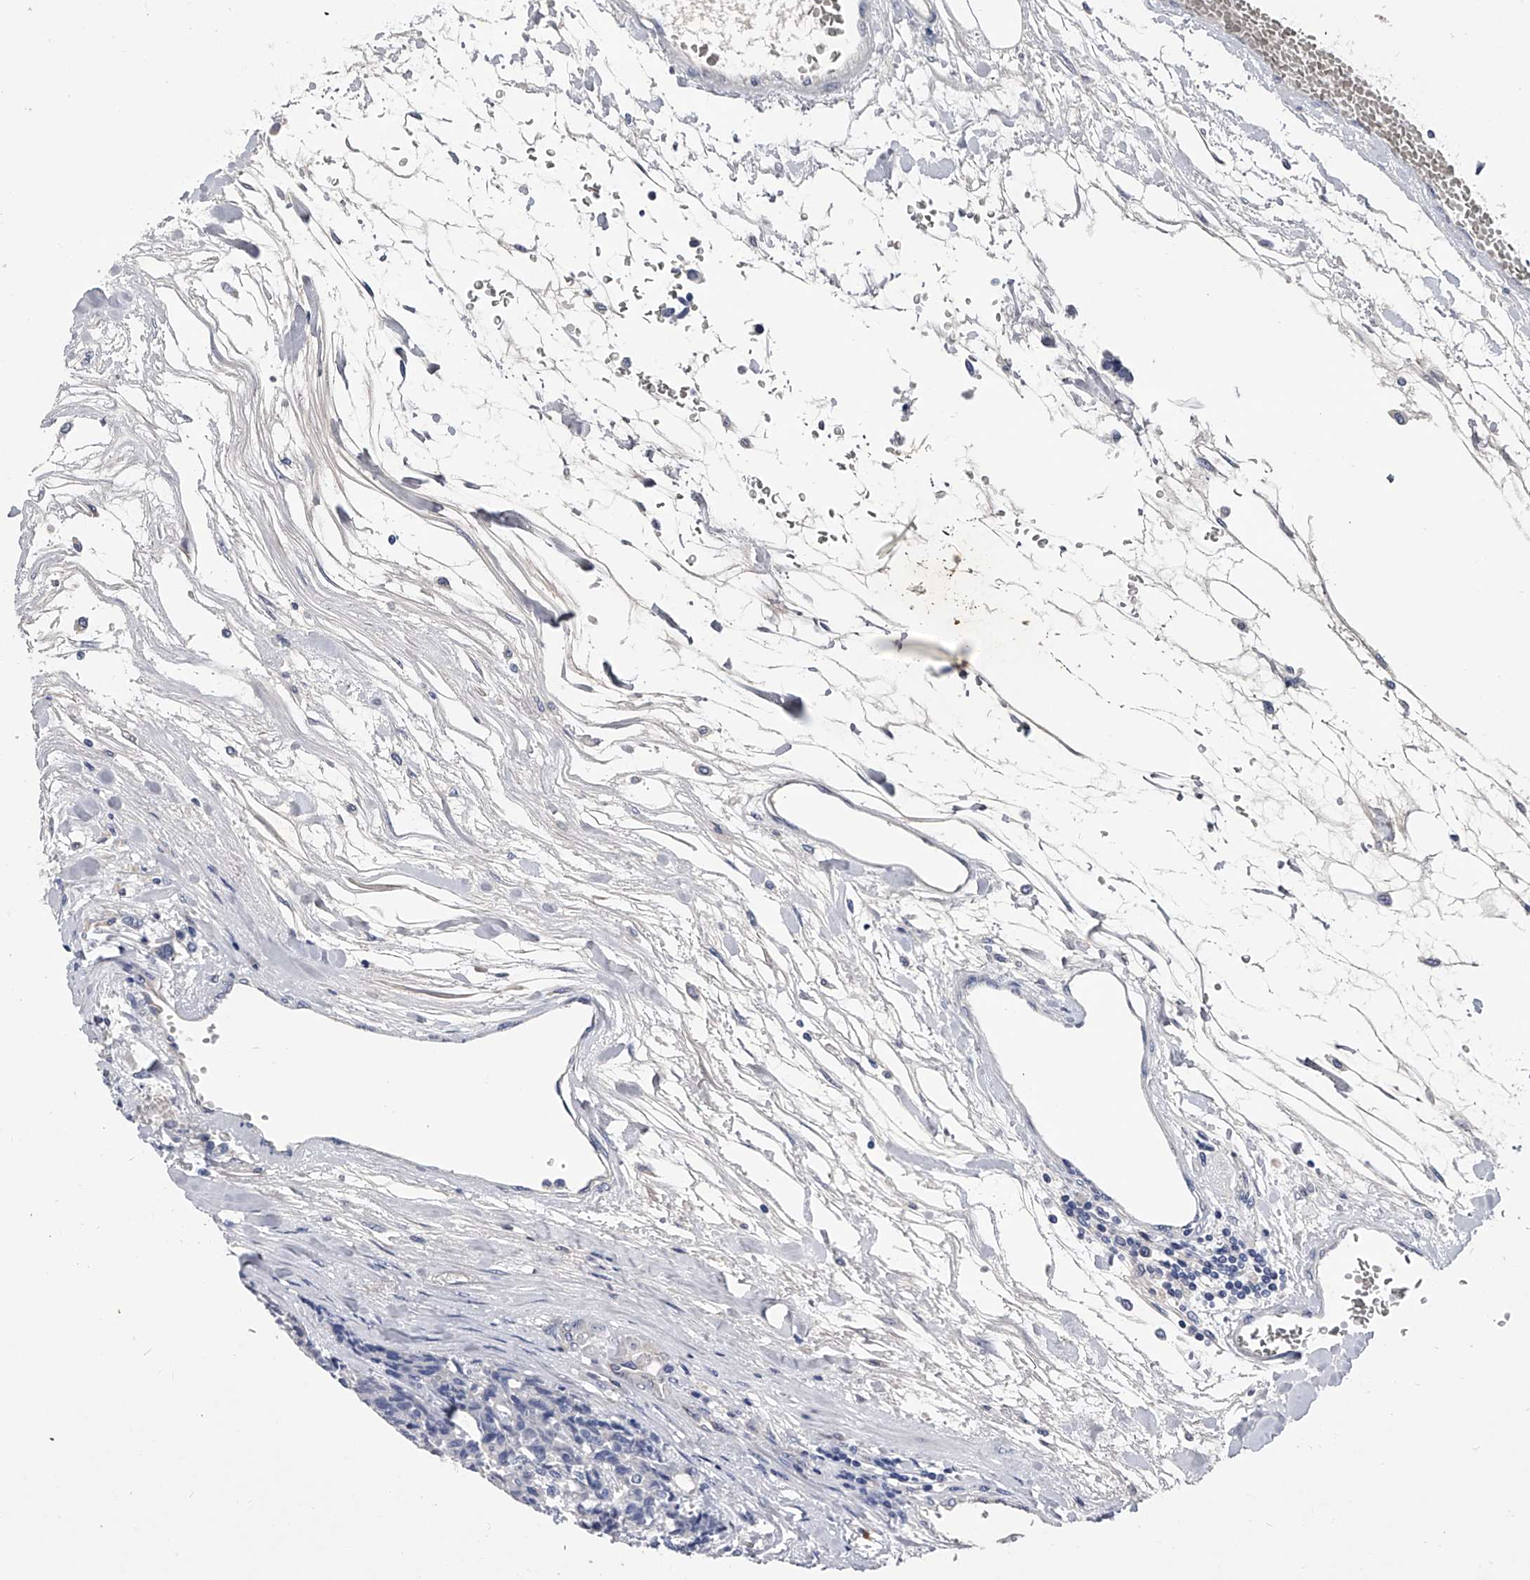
{"staining": {"intensity": "negative", "quantity": "none", "location": "none"}, "tissue": "carcinoid", "cell_type": "Tumor cells", "image_type": "cancer", "snomed": [{"axis": "morphology", "description": "Carcinoid, malignant, NOS"}, {"axis": "topography", "description": "Pancreas"}], "caption": "A high-resolution image shows immunohistochemistry (IHC) staining of carcinoid, which displays no significant staining in tumor cells. The staining is performed using DAB (3,3'-diaminobenzidine) brown chromogen with nuclei counter-stained in using hematoxylin.", "gene": "EFCAB7", "patient": {"sex": "female", "age": 54}}